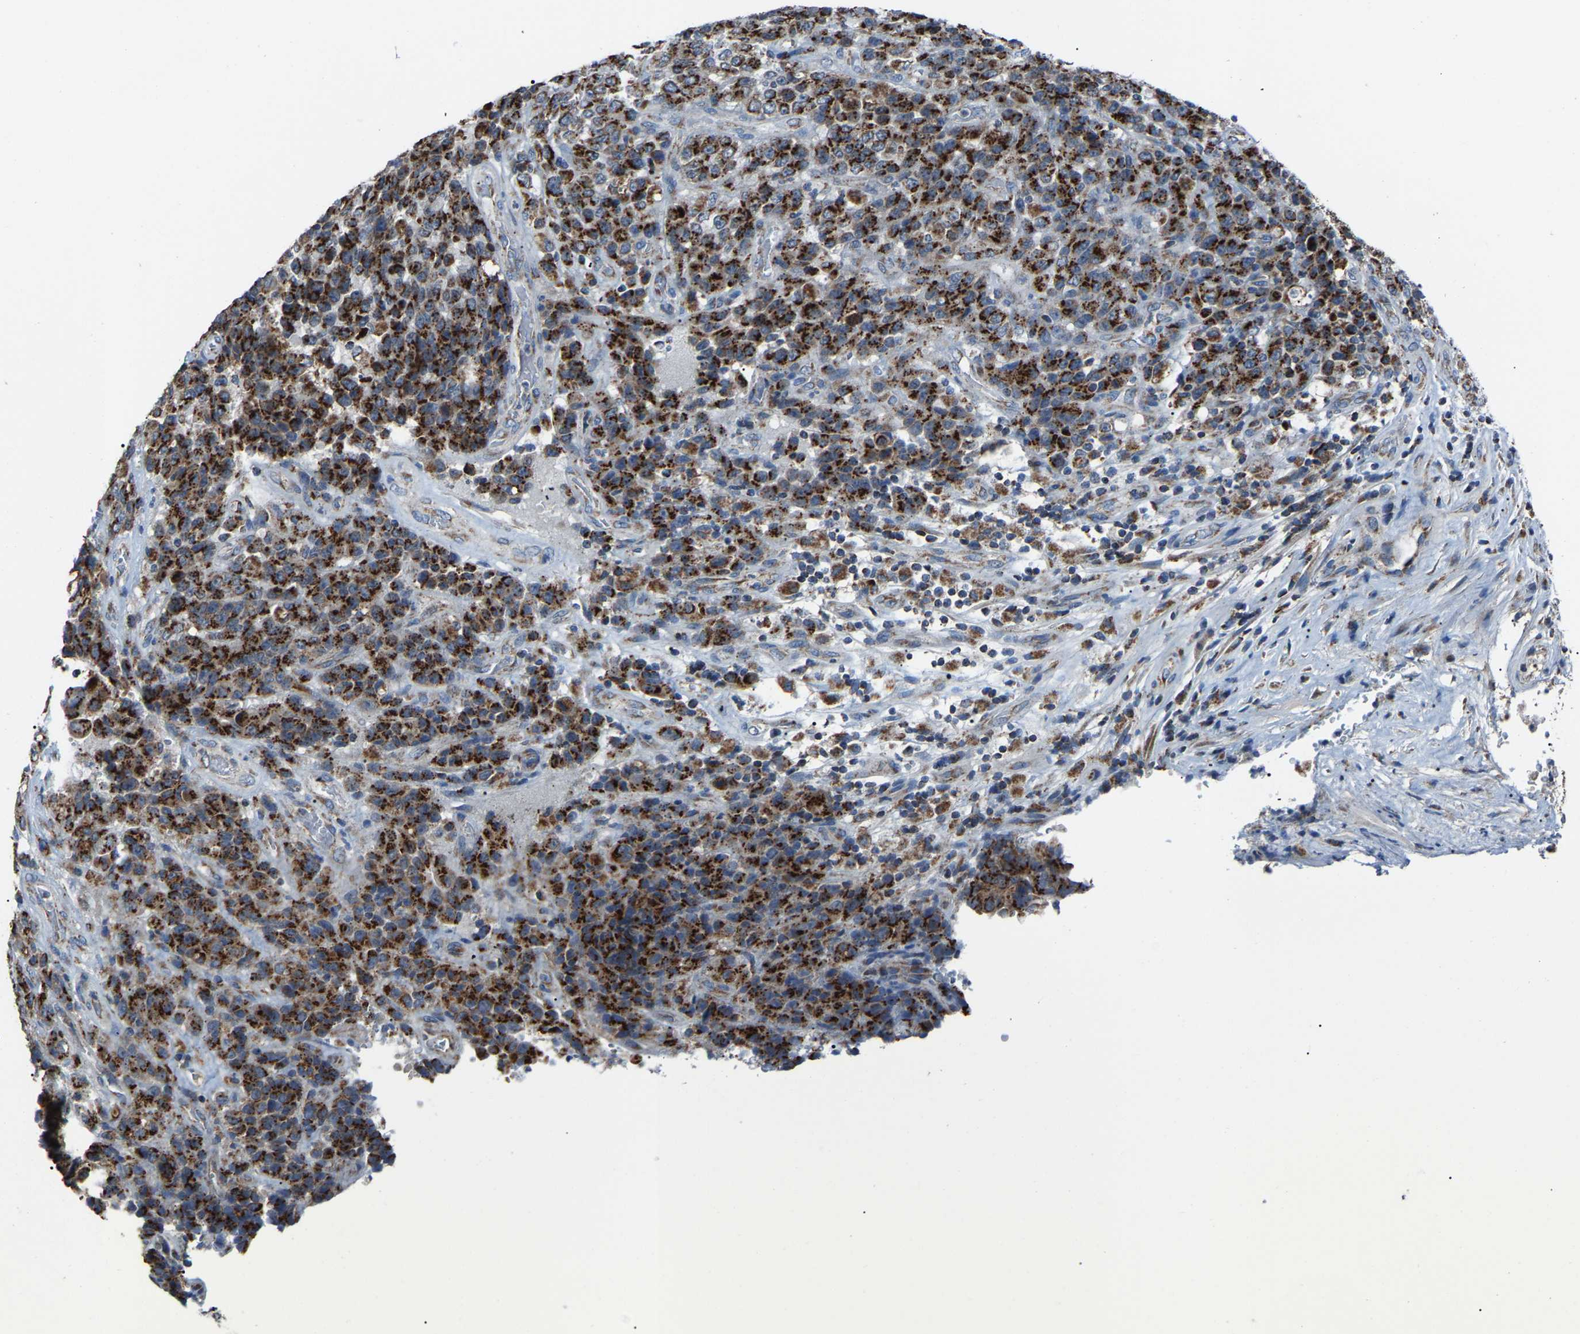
{"staining": {"intensity": "strong", "quantity": ">75%", "location": "cytoplasmic/membranous"}, "tissue": "stomach cancer", "cell_type": "Tumor cells", "image_type": "cancer", "snomed": [{"axis": "morphology", "description": "Adenocarcinoma, NOS"}, {"axis": "topography", "description": "Stomach"}], "caption": "About >75% of tumor cells in human adenocarcinoma (stomach) demonstrate strong cytoplasmic/membranous protein positivity as visualized by brown immunohistochemical staining.", "gene": "CANT1", "patient": {"sex": "female", "age": 73}}